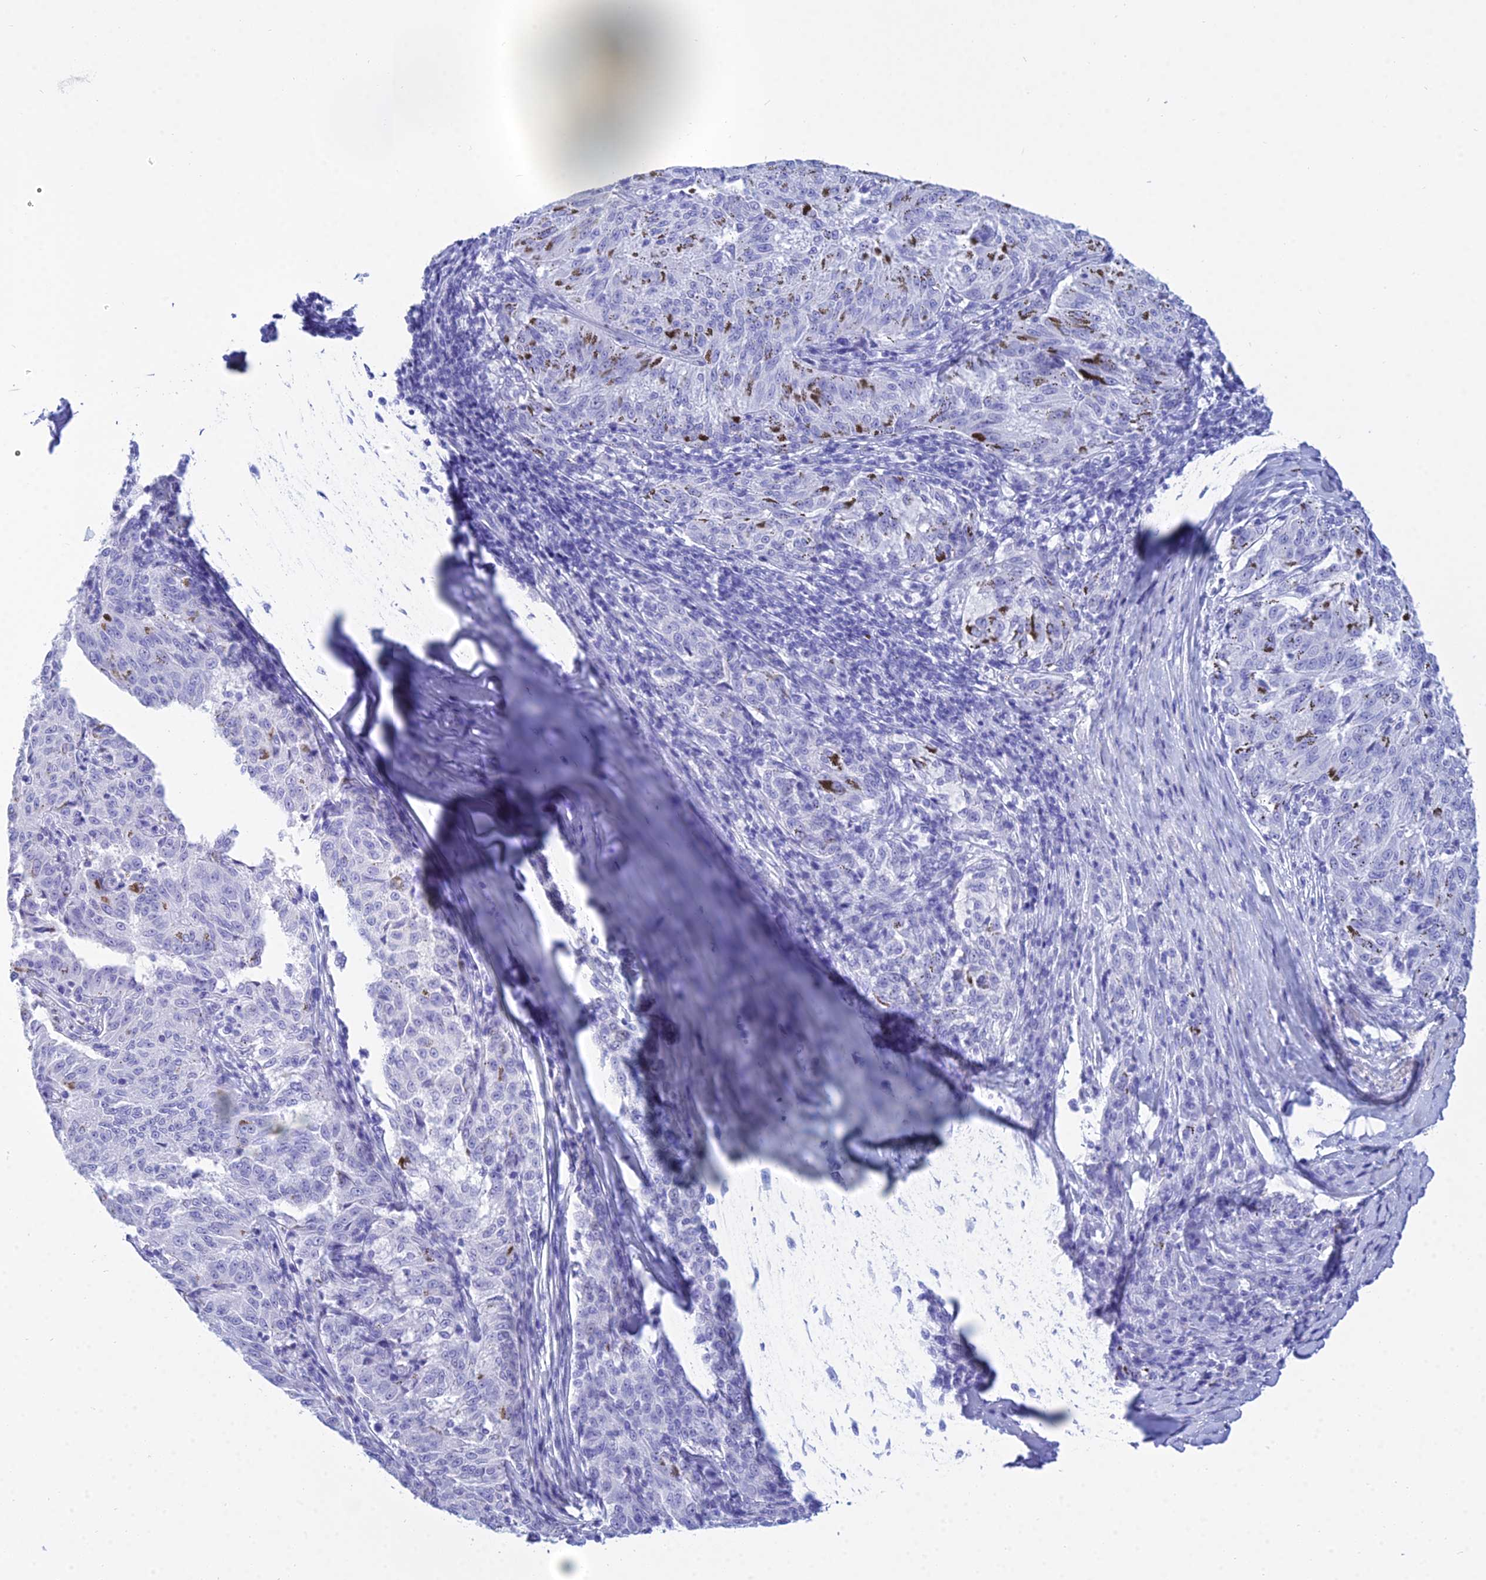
{"staining": {"intensity": "negative", "quantity": "none", "location": "none"}, "tissue": "melanoma", "cell_type": "Tumor cells", "image_type": "cancer", "snomed": [{"axis": "morphology", "description": "Malignant melanoma, NOS"}, {"axis": "topography", "description": "Skin"}], "caption": "An immunohistochemistry (IHC) histopathology image of melanoma is shown. There is no staining in tumor cells of melanoma. (DAB (3,3'-diaminobenzidine) immunohistochemistry (IHC) with hematoxylin counter stain).", "gene": "PATE4", "patient": {"sex": "female", "age": 72}}